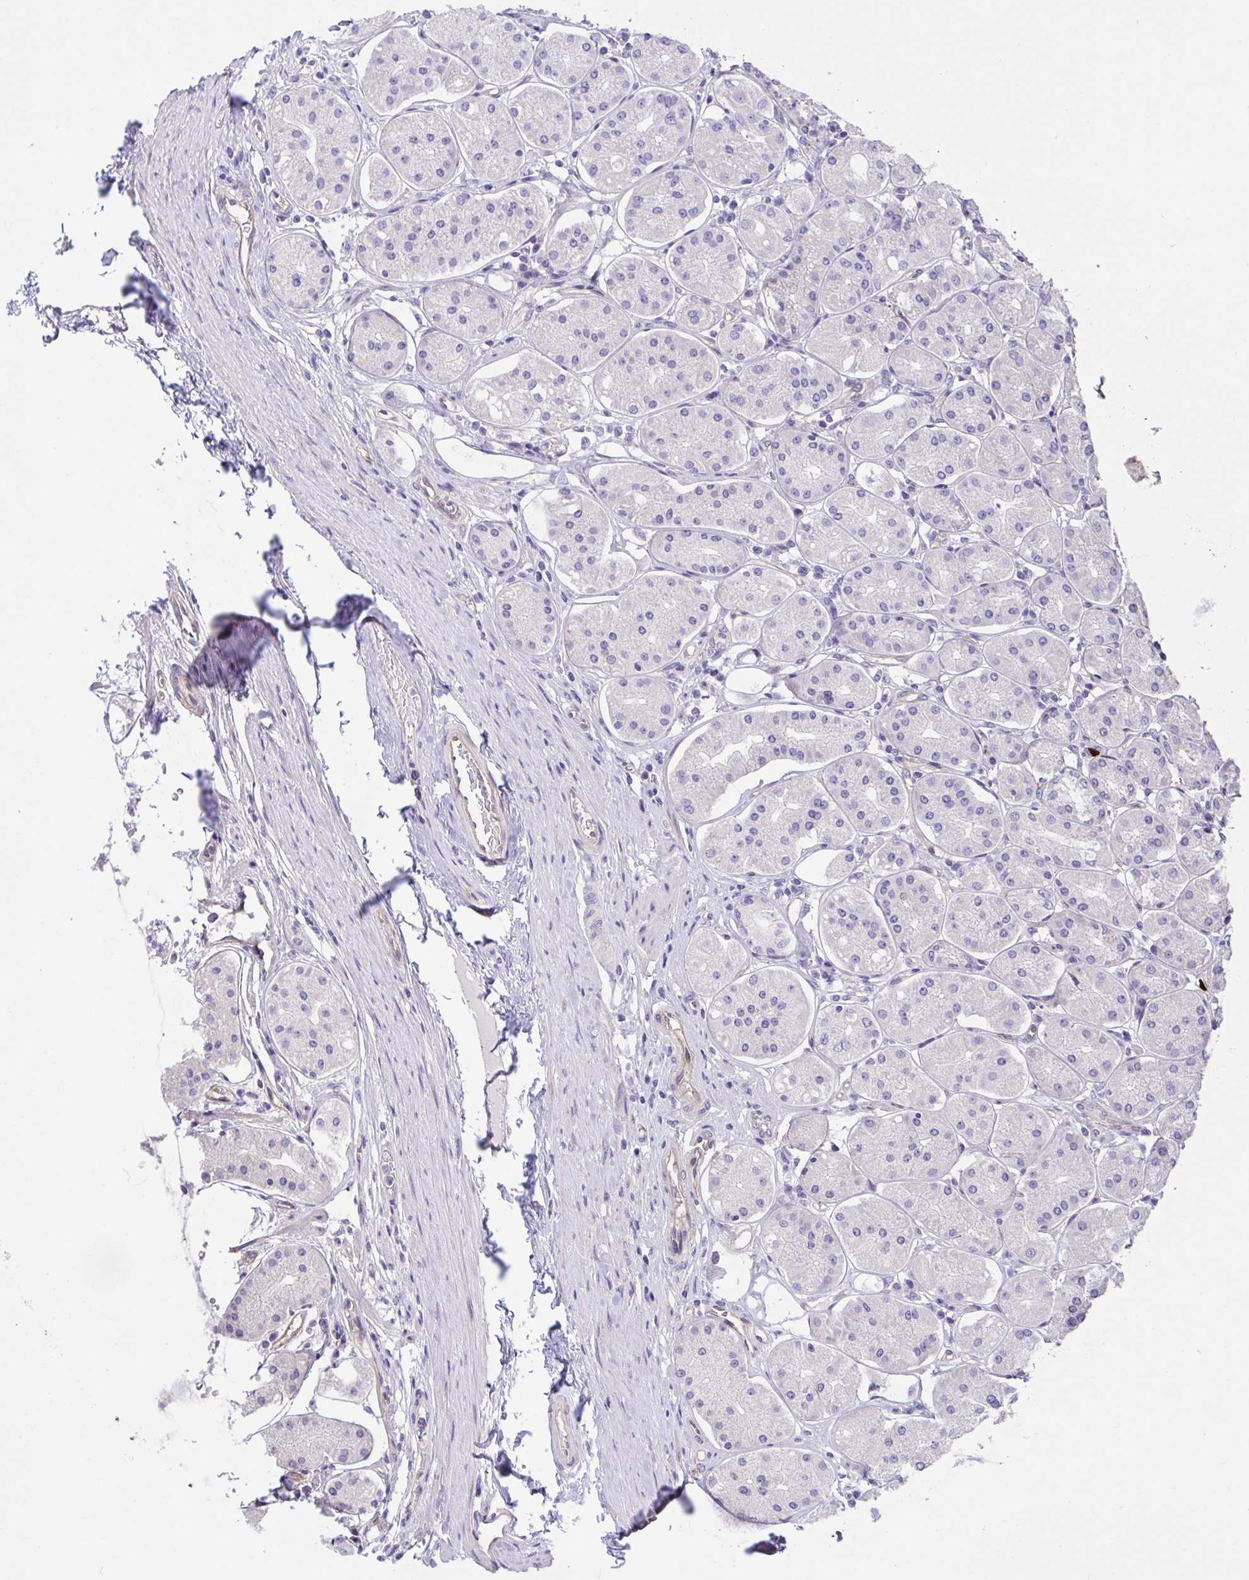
{"staining": {"intensity": "negative", "quantity": "none", "location": "none"}, "tissue": "stomach", "cell_type": "Glandular cells", "image_type": "normal", "snomed": [{"axis": "morphology", "description": "Normal tissue, NOS"}, {"axis": "topography", "description": "Stomach"}, {"axis": "topography", "description": "Stomach, lower"}], "caption": "The image shows no significant positivity in glandular cells of stomach.", "gene": "RHOXF1", "patient": {"sex": "female", "age": 56}}